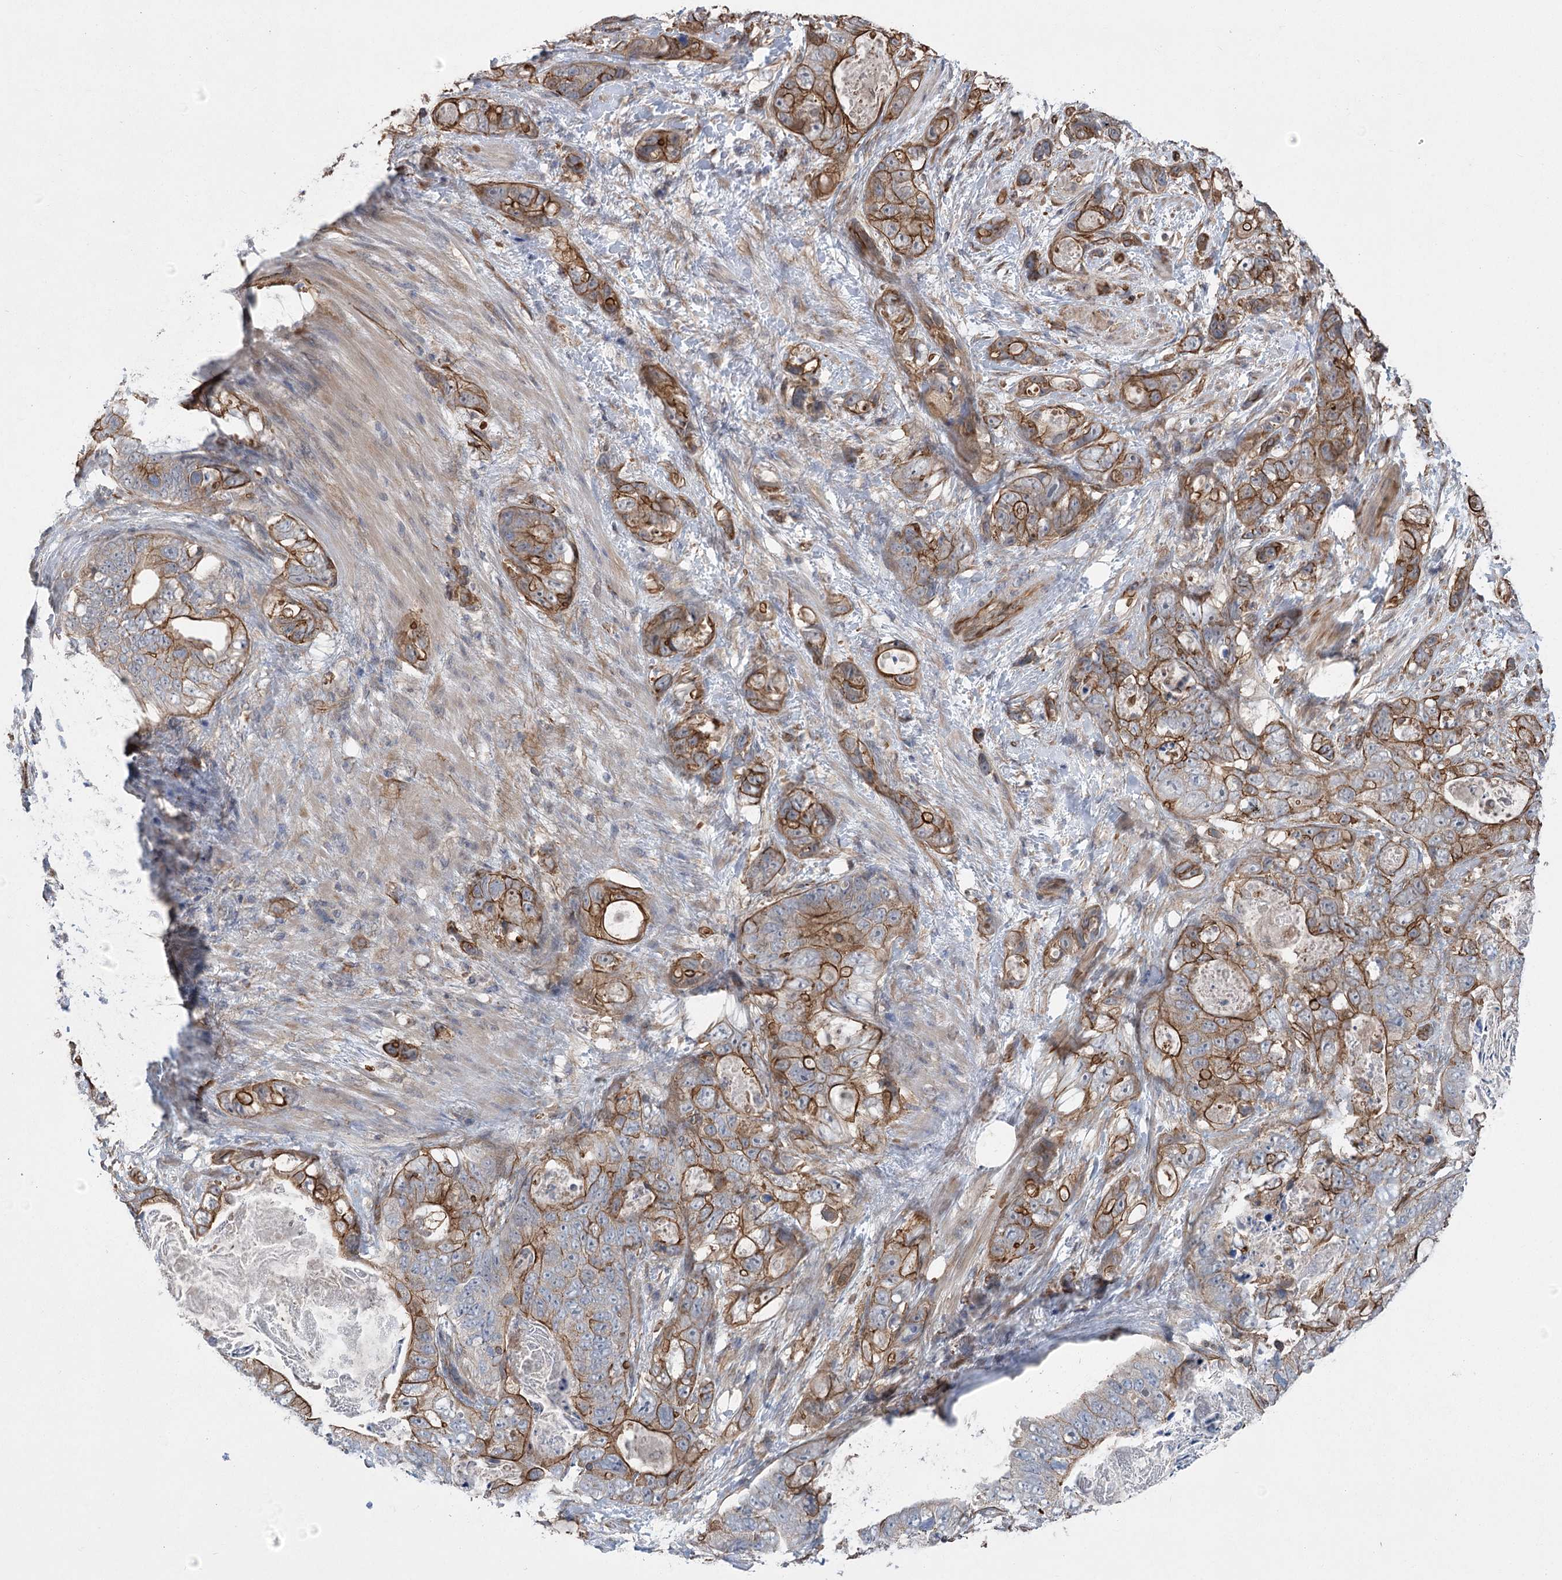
{"staining": {"intensity": "strong", "quantity": ">75%", "location": "cytoplasmic/membranous"}, "tissue": "stomach cancer", "cell_type": "Tumor cells", "image_type": "cancer", "snomed": [{"axis": "morphology", "description": "Normal tissue, NOS"}, {"axis": "morphology", "description": "Adenocarcinoma, NOS"}, {"axis": "topography", "description": "Stomach"}], "caption": "Immunohistochemical staining of human stomach cancer demonstrates strong cytoplasmic/membranous protein expression in approximately >75% of tumor cells.", "gene": "RWDD4", "patient": {"sex": "female", "age": 89}}